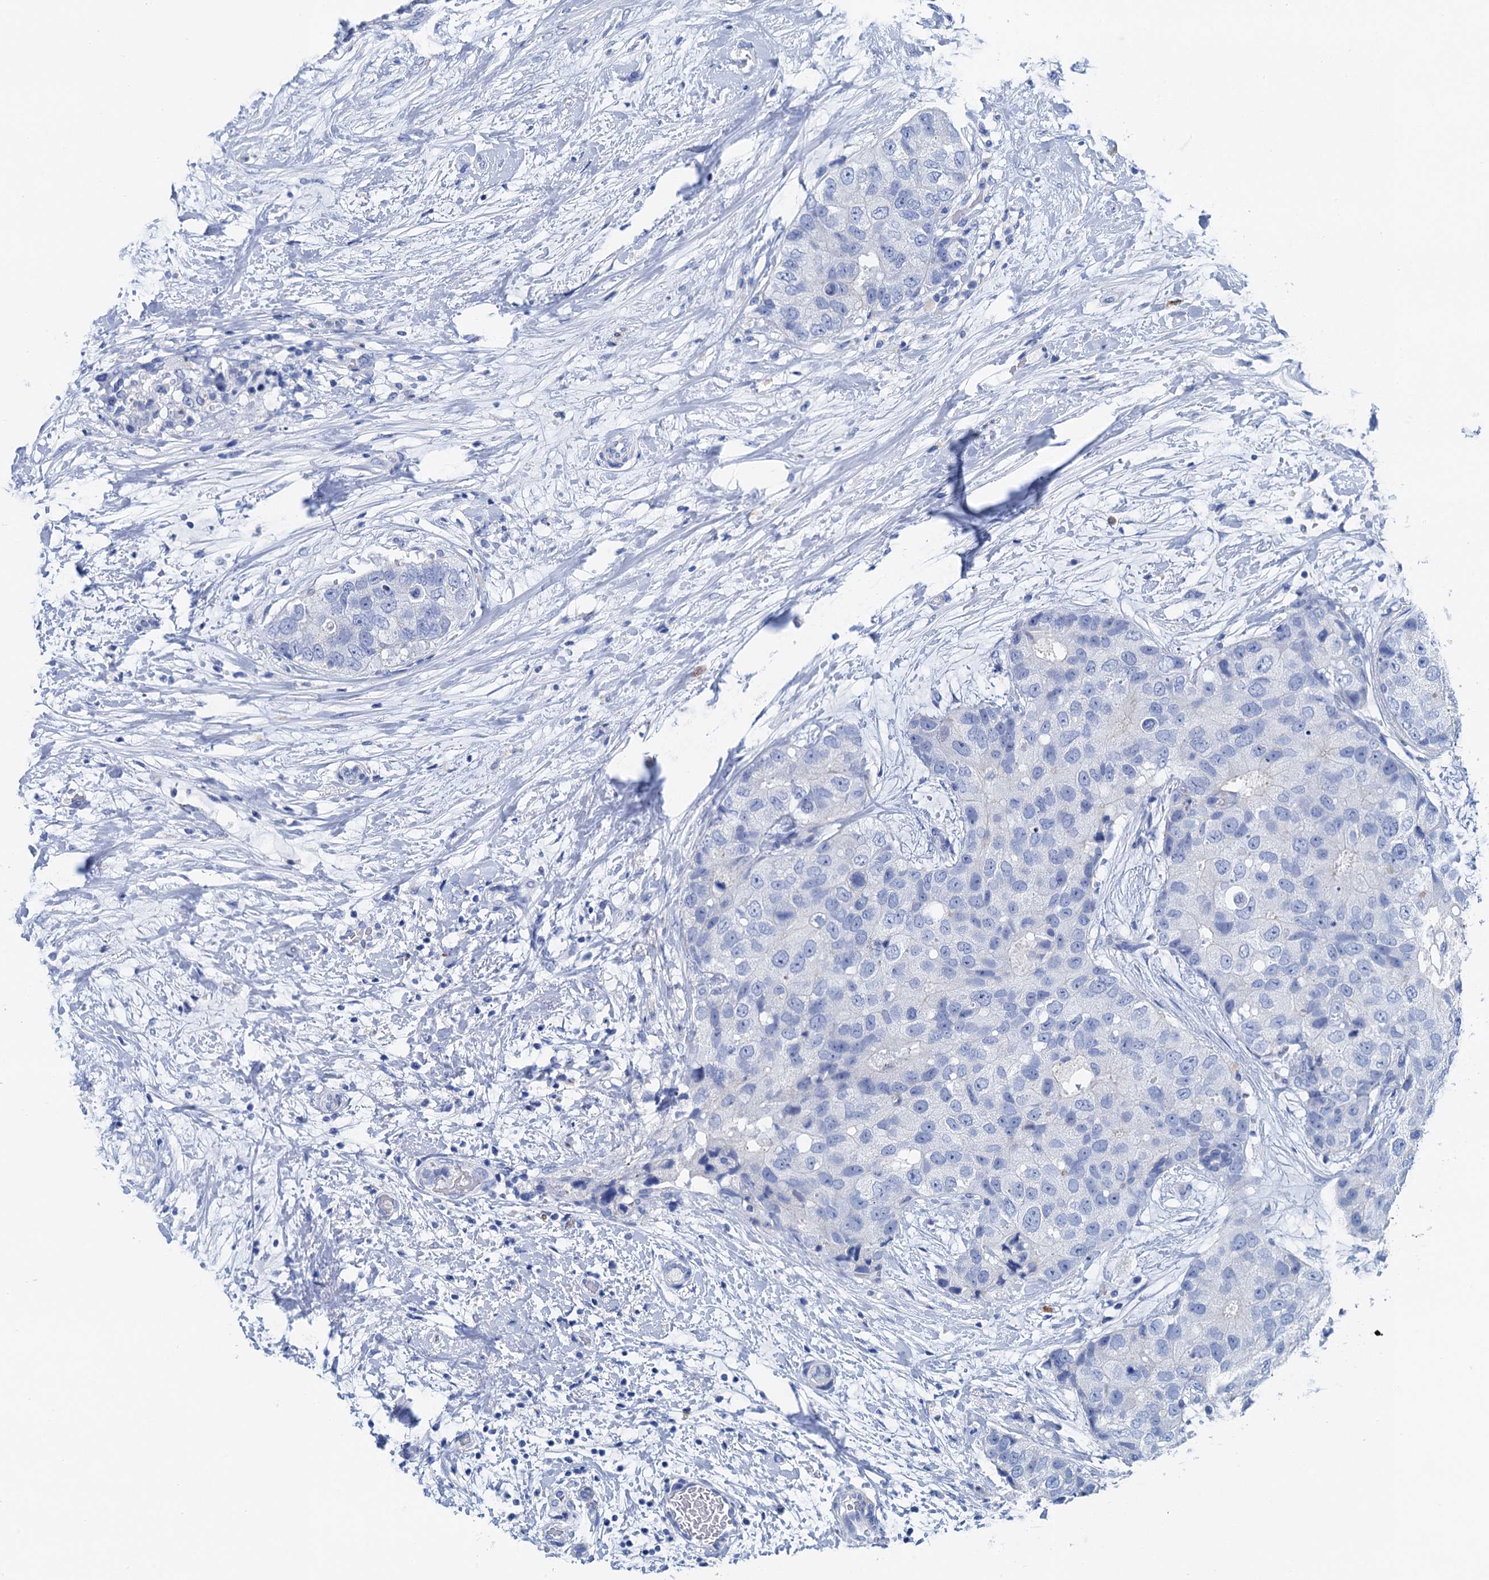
{"staining": {"intensity": "negative", "quantity": "none", "location": "none"}, "tissue": "breast cancer", "cell_type": "Tumor cells", "image_type": "cancer", "snomed": [{"axis": "morphology", "description": "Duct carcinoma"}, {"axis": "topography", "description": "Breast"}], "caption": "Breast cancer was stained to show a protein in brown. There is no significant expression in tumor cells. (DAB IHC, high magnification).", "gene": "NLRP10", "patient": {"sex": "female", "age": 62}}